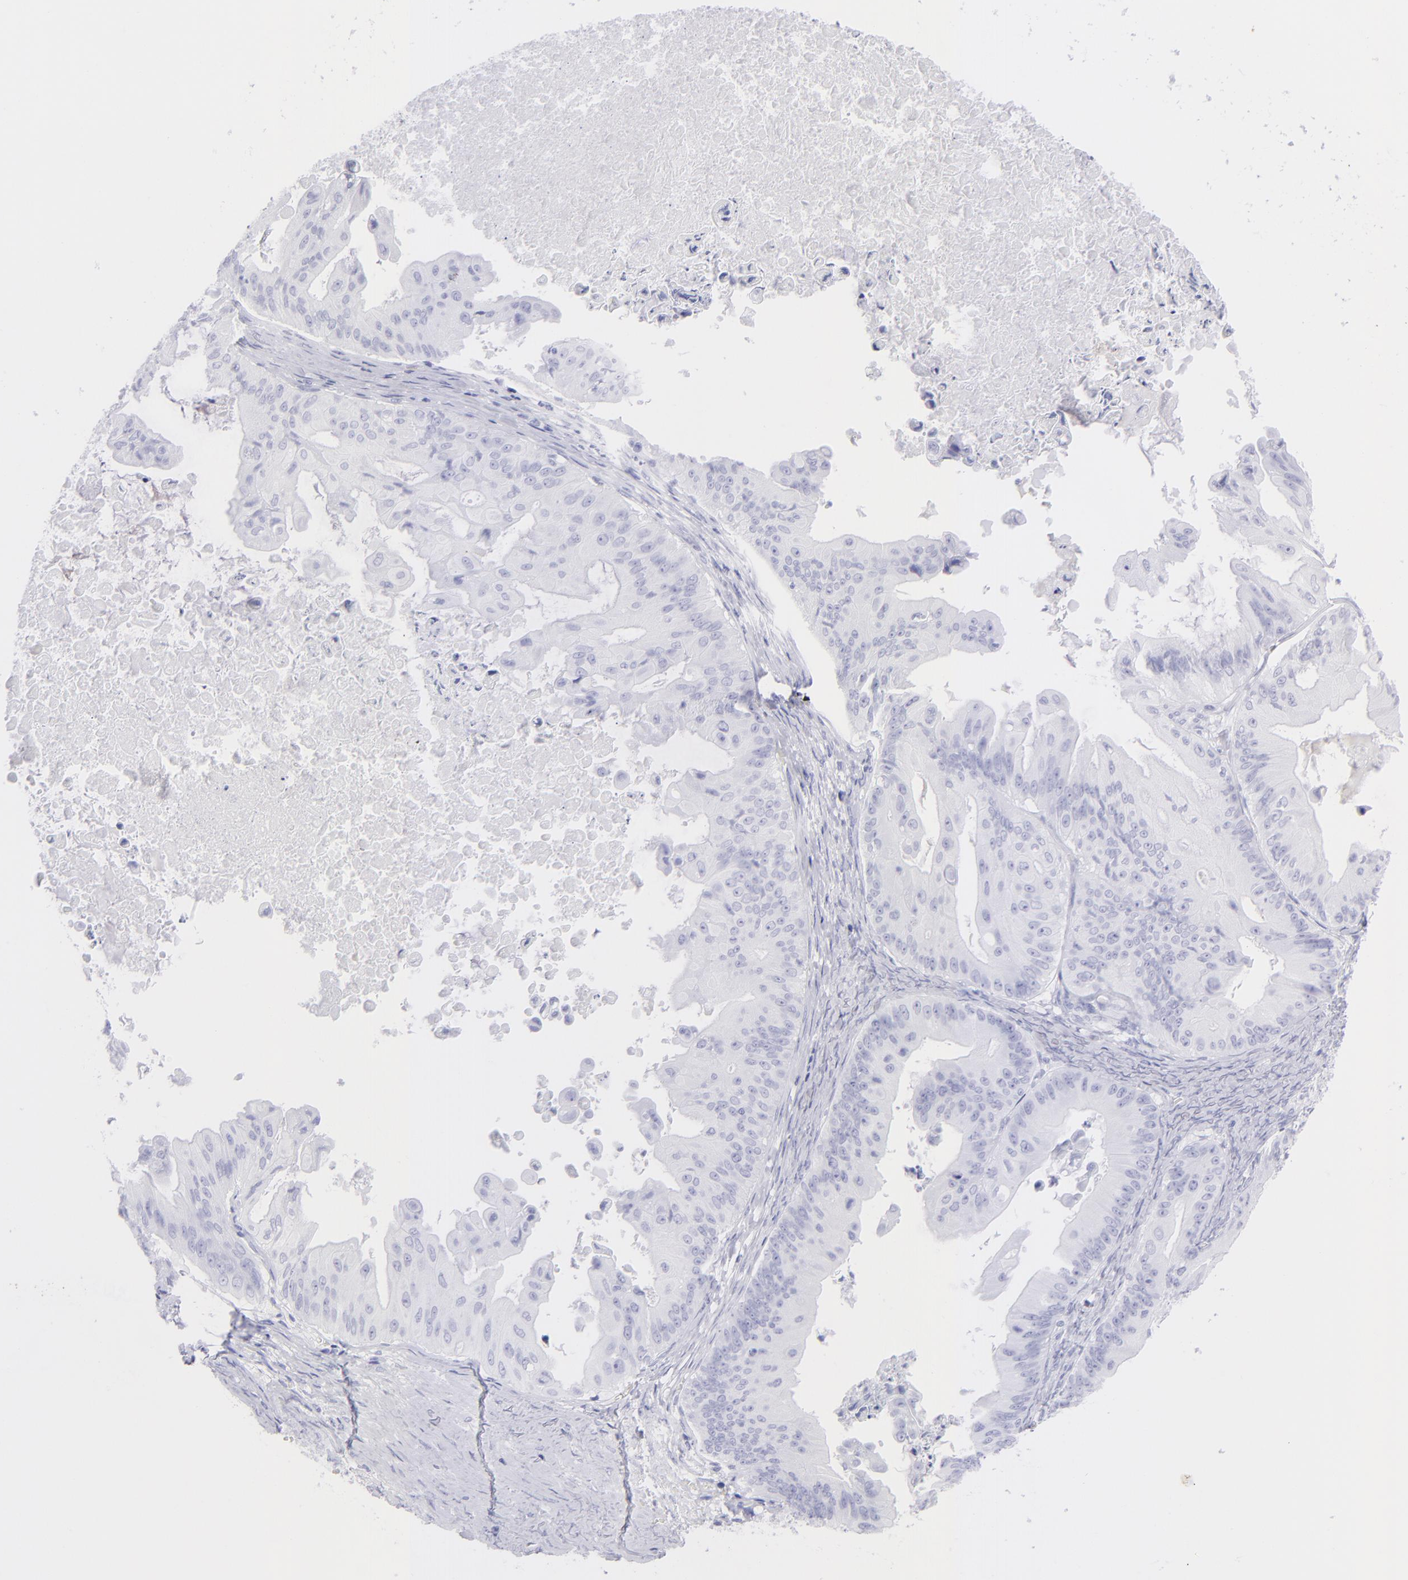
{"staining": {"intensity": "negative", "quantity": "none", "location": "none"}, "tissue": "ovarian cancer", "cell_type": "Tumor cells", "image_type": "cancer", "snomed": [{"axis": "morphology", "description": "Cystadenocarcinoma, mucinous, NOS"}, {"axis": "topography", "description": "Ovary"}], "caption": "There is no significant staining in tumor cells of ovarian cancer (mucinous cystadenocarcinoma).", "gene": "SLC1A2", "patient": {"sex": "female", "age": 37}}